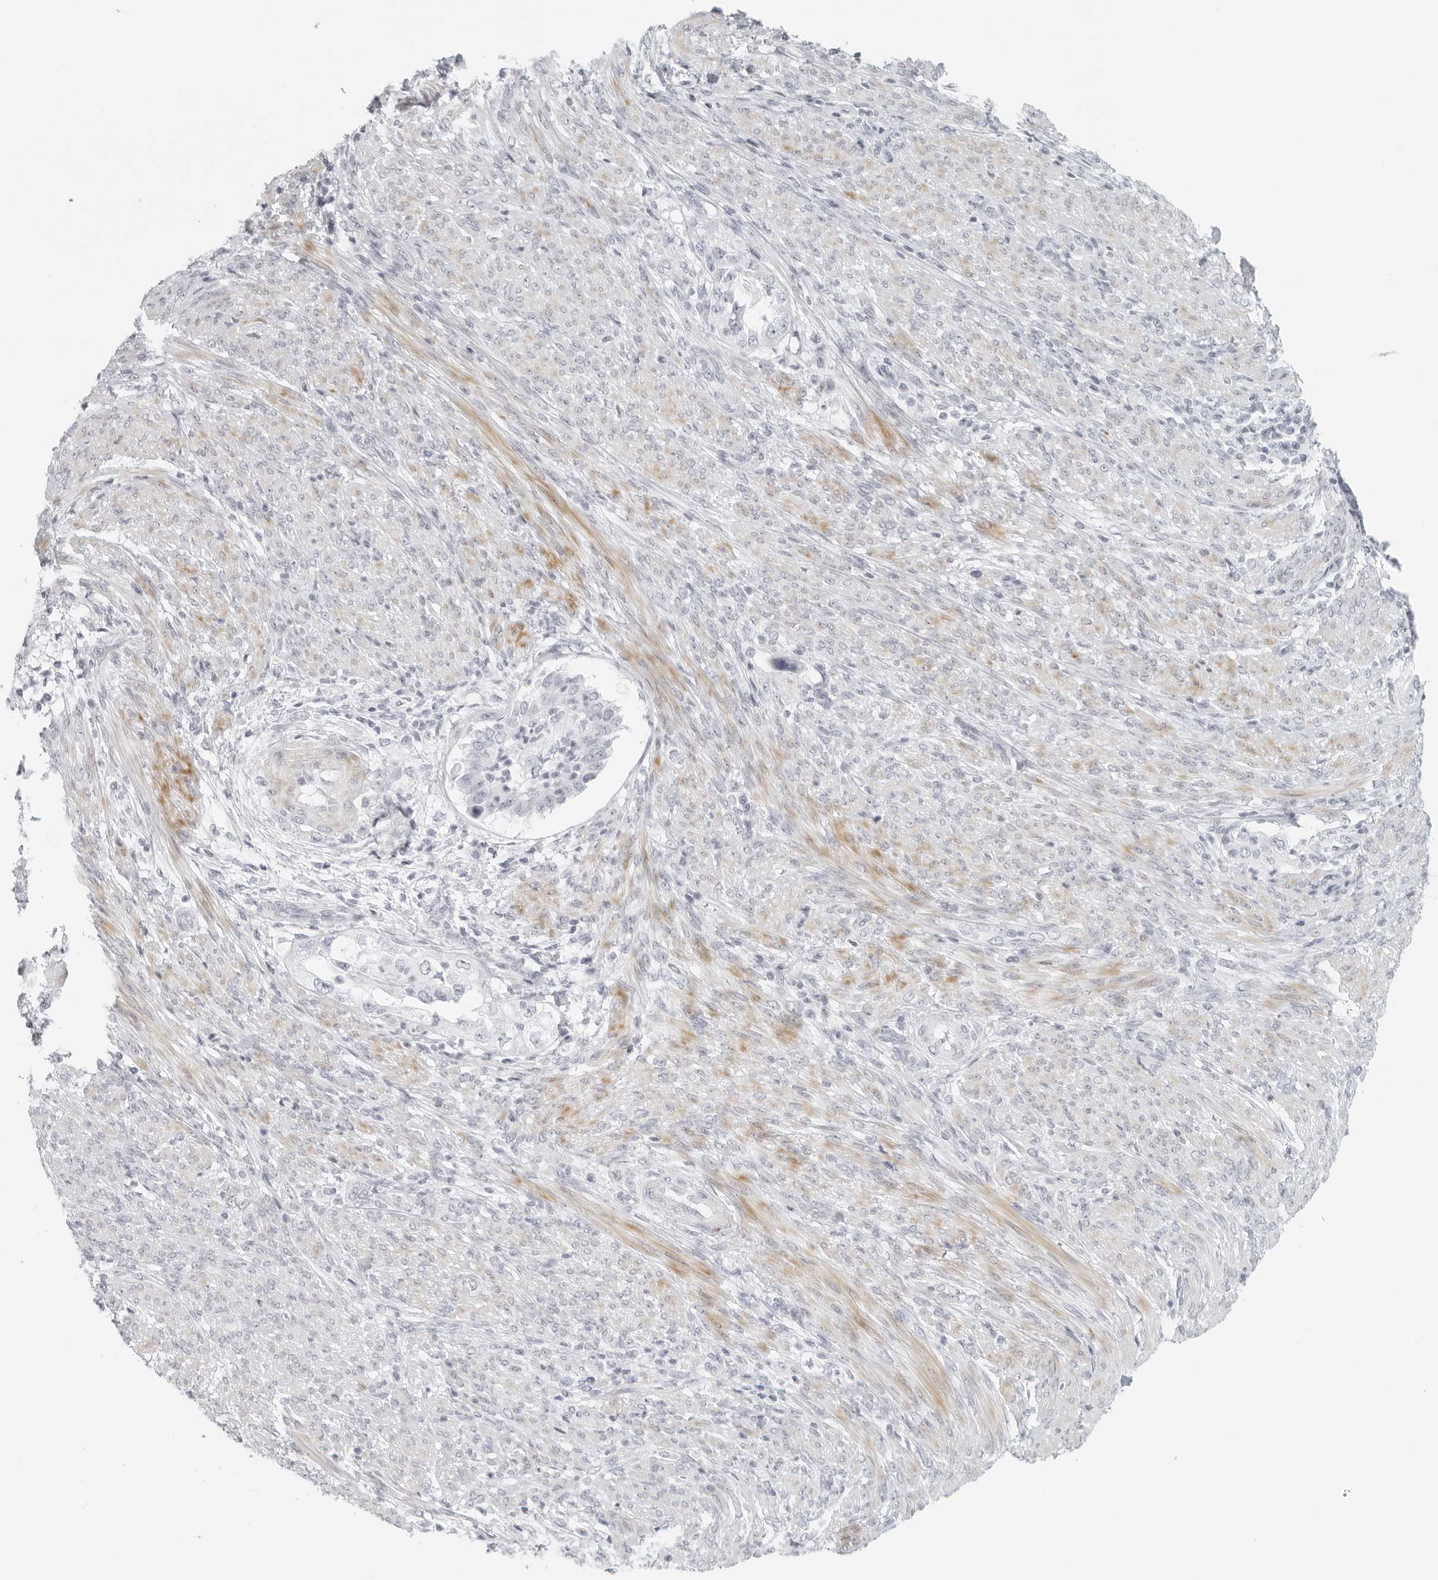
{"staining": {"intensity": "negative", "quantity": "none", "location": "none"}, "tissue": "endometrial cancer", "cell_type": "Tumor cells", "image_type": "cancer", "snomed": [{"axis": "morphology", "description": "Adenocarcinoma, NOS"}, {"axis": "topography", "description": "Endometrium"}], "caption": "The micrograph reveals no significant positivity in tumor cells of endometrial cancer. The staining is performed using DAB brown chromogen with nuclei counter-stained in using hematoxylin.", "gene": "RPS6KC1", "patient": {"sex": "female", "age": 85}}